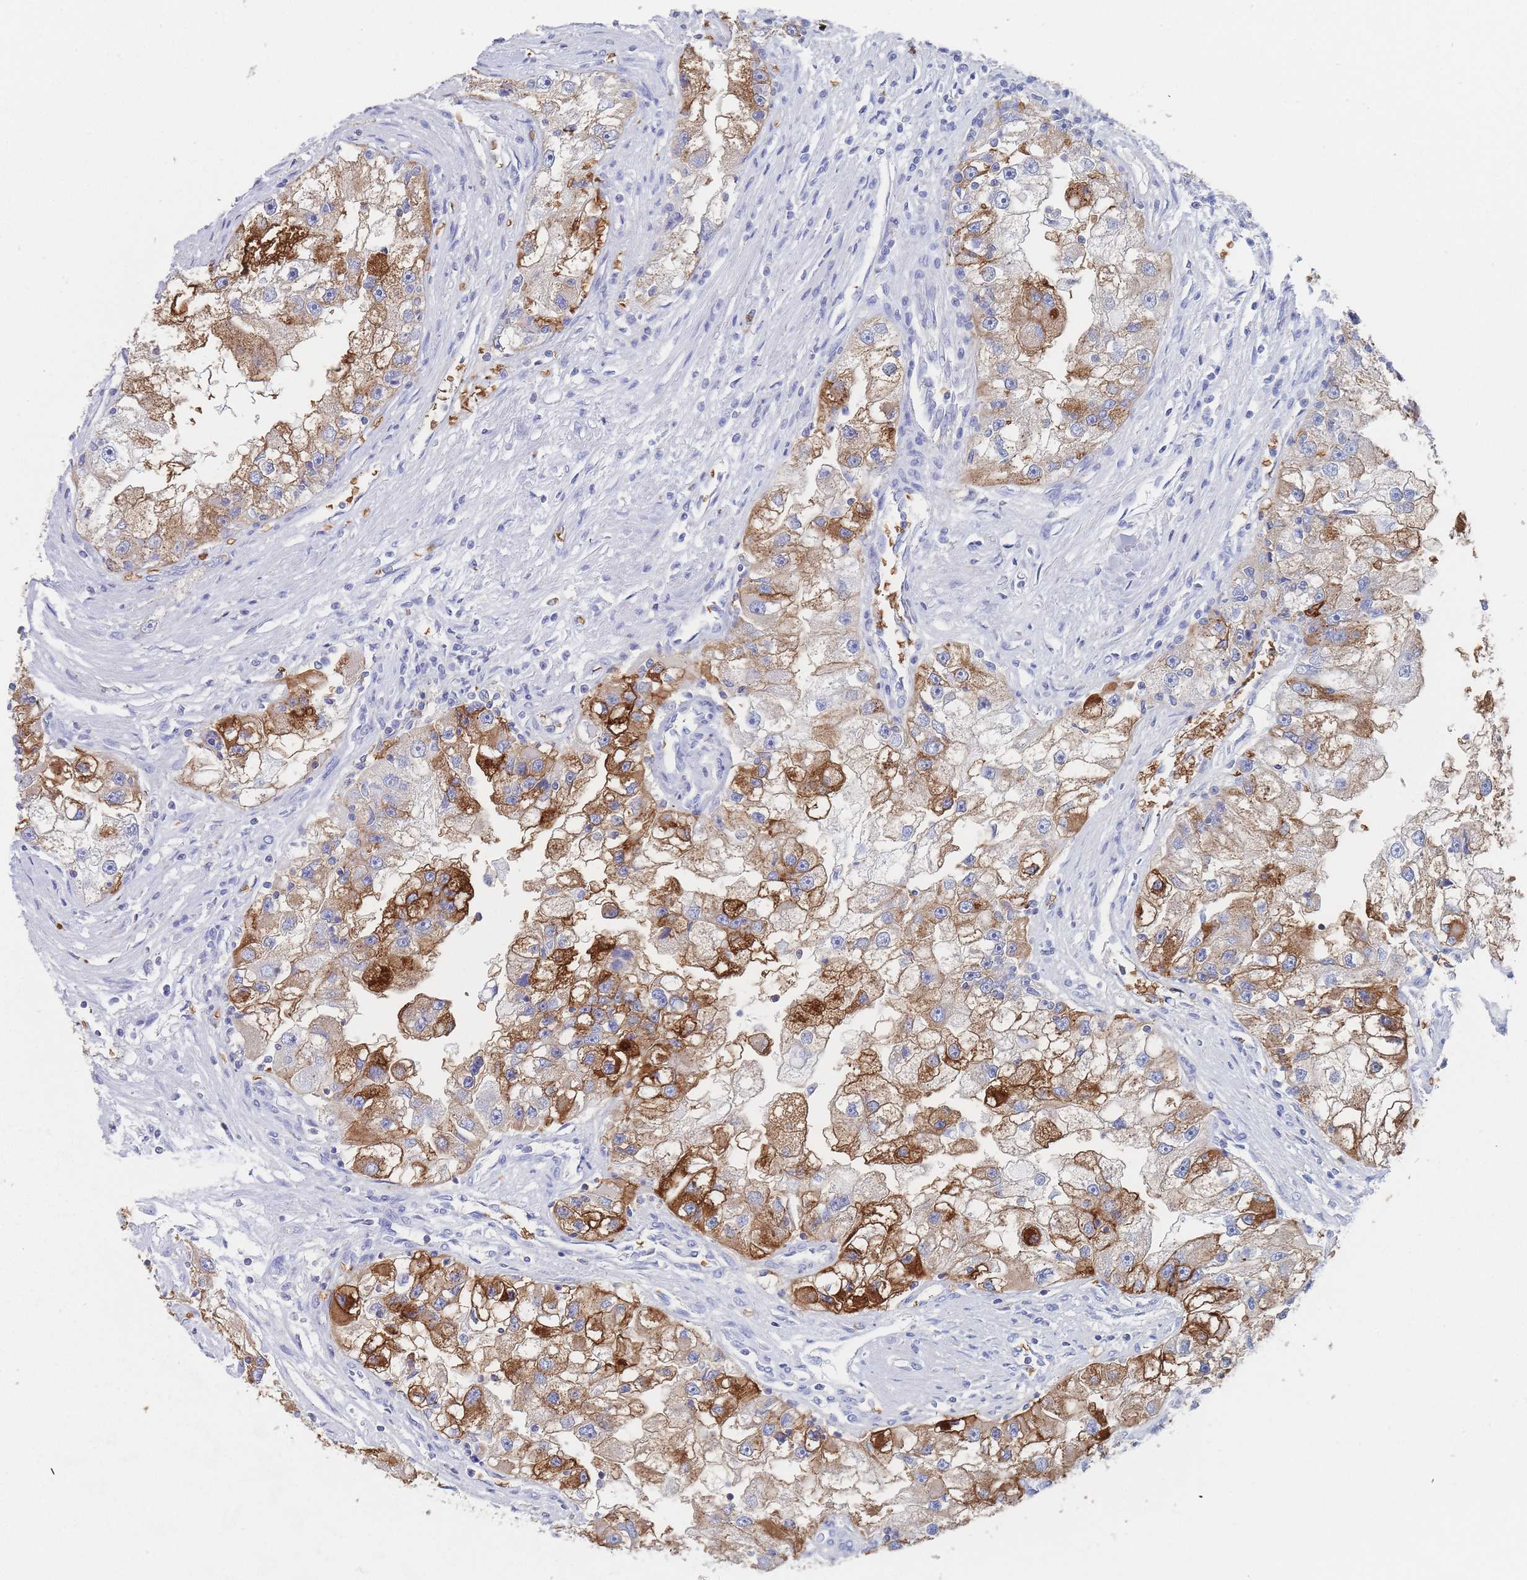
{"staining": {"intensity": "strong", "quantity": "25%-75%", "location": "cytoplasmic/membranous"}, "tissue": "renal cancer", "cell_type": "Tumor cells", "image_type": "cancer", "snomed": [{"axis": "morphology", "description": "Adenocarcinoma, NOS"}, {"axis": "topography", "description": "Kidney"}], "caption": "Immunohistochemistry (IHC) image of neoplastic tissue: human renal cancer stained using immunohistochemistry exhibits high levels of strong protein expression localized specifically in the cytoplasmic/membranous of tumor cells, appearing as a cytoplasmic/membranous brown color.", "gene": "SLC2A1", "patient": {"sex": "male", "age": 63}}